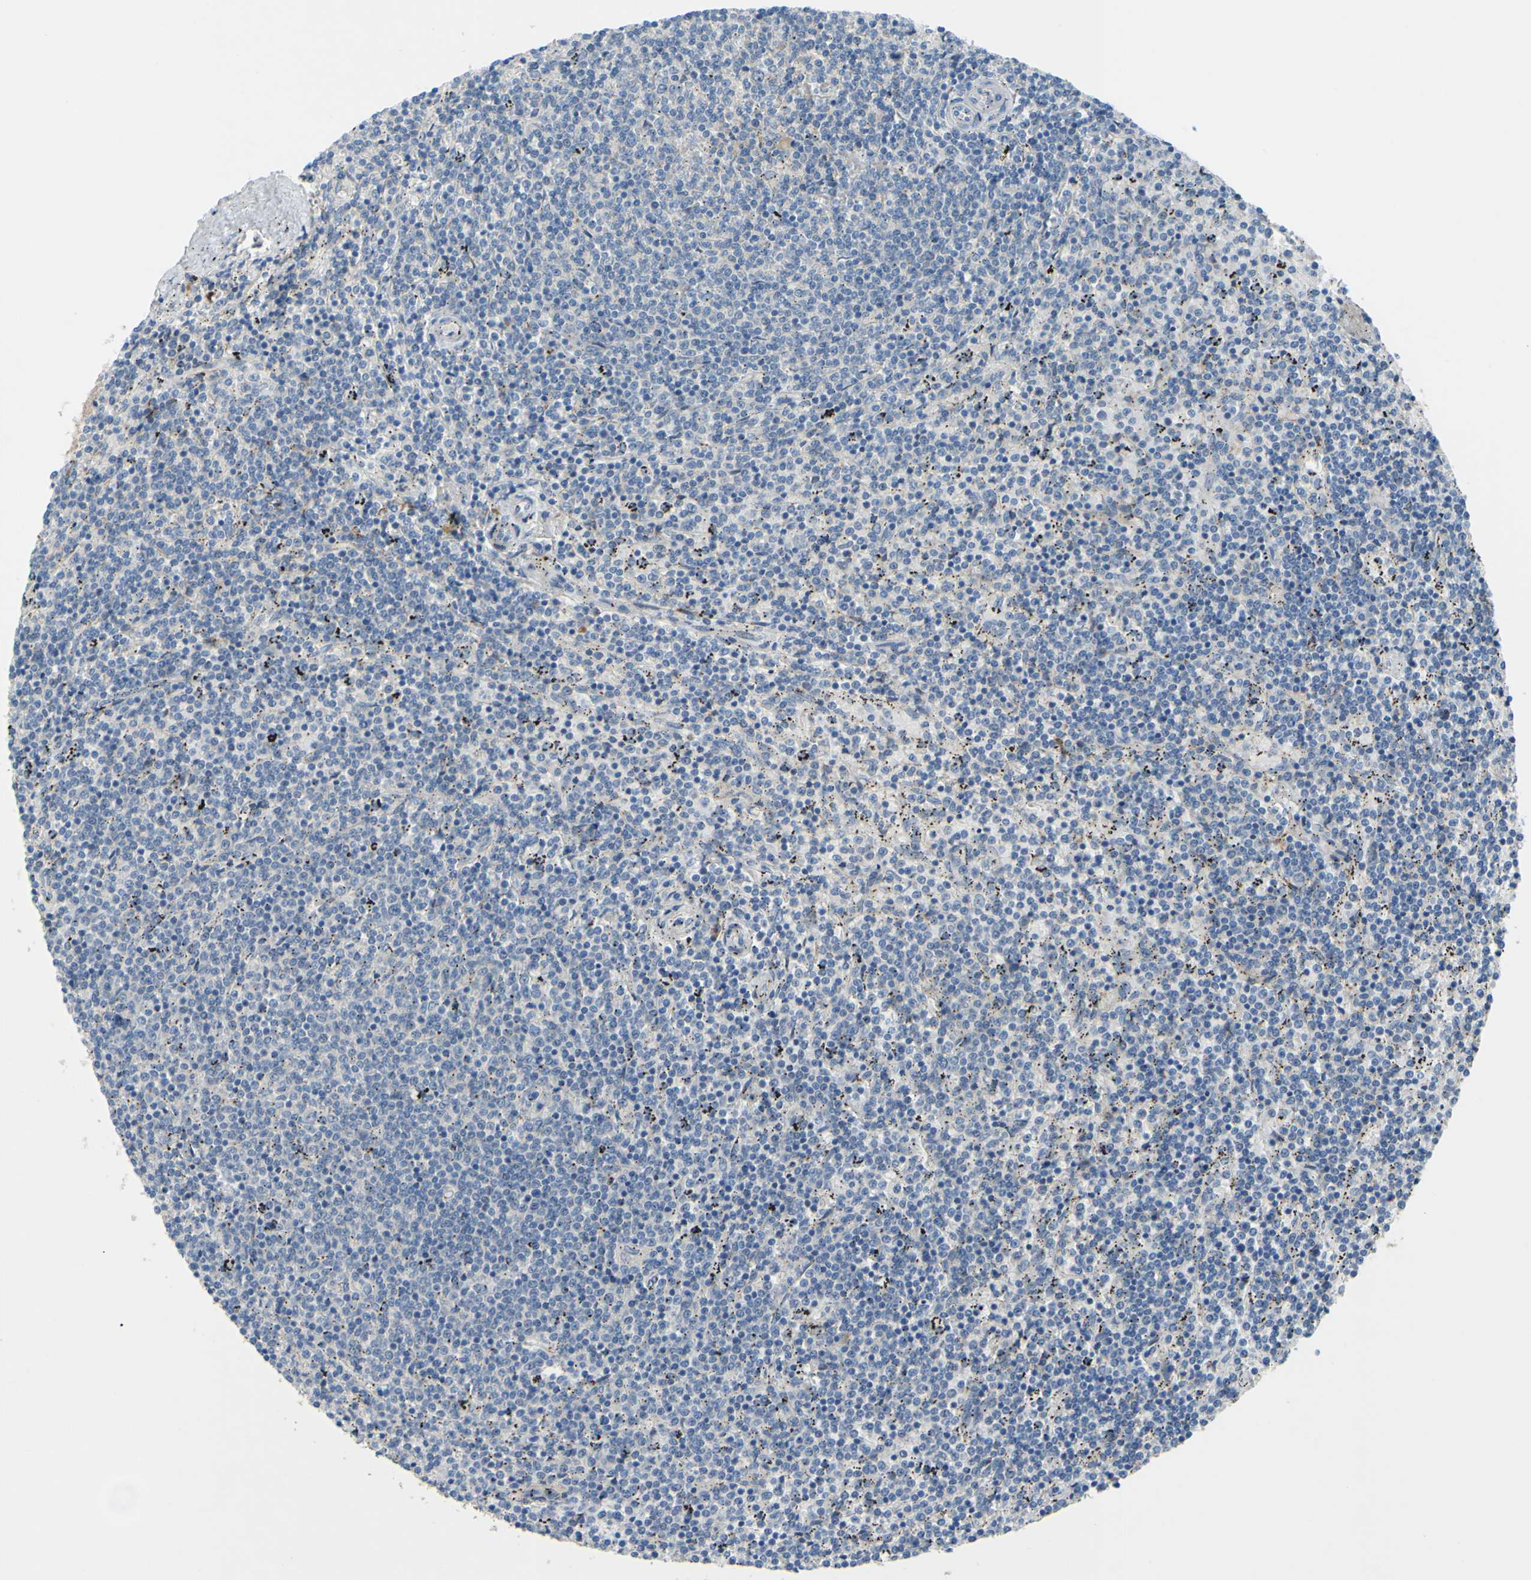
{"staining": {"intensity": "negative", "quantity": "none", "location": "none"}, "tissue": "lymphoma", "cell_type": "Tumor cells", "image_type": "cancer", "snomed": [{"axis": "morphology", "description": "Malignant lymphoma, non-Hodgkin's type, Low grade"}, {"axis": "topography", "description": "Spleen"}], "caption": "An image of human lymphoma is negative for staining in tumor cells. (Stains: DAB (3,3'-diaminobenzidine) immunohistochemistry with hematoxylin counter stain, Microscopy: brightfield microscopy at high magnification).", "gene": "ARHGAP1", "patient": {"sex": "female", "age": 50}}